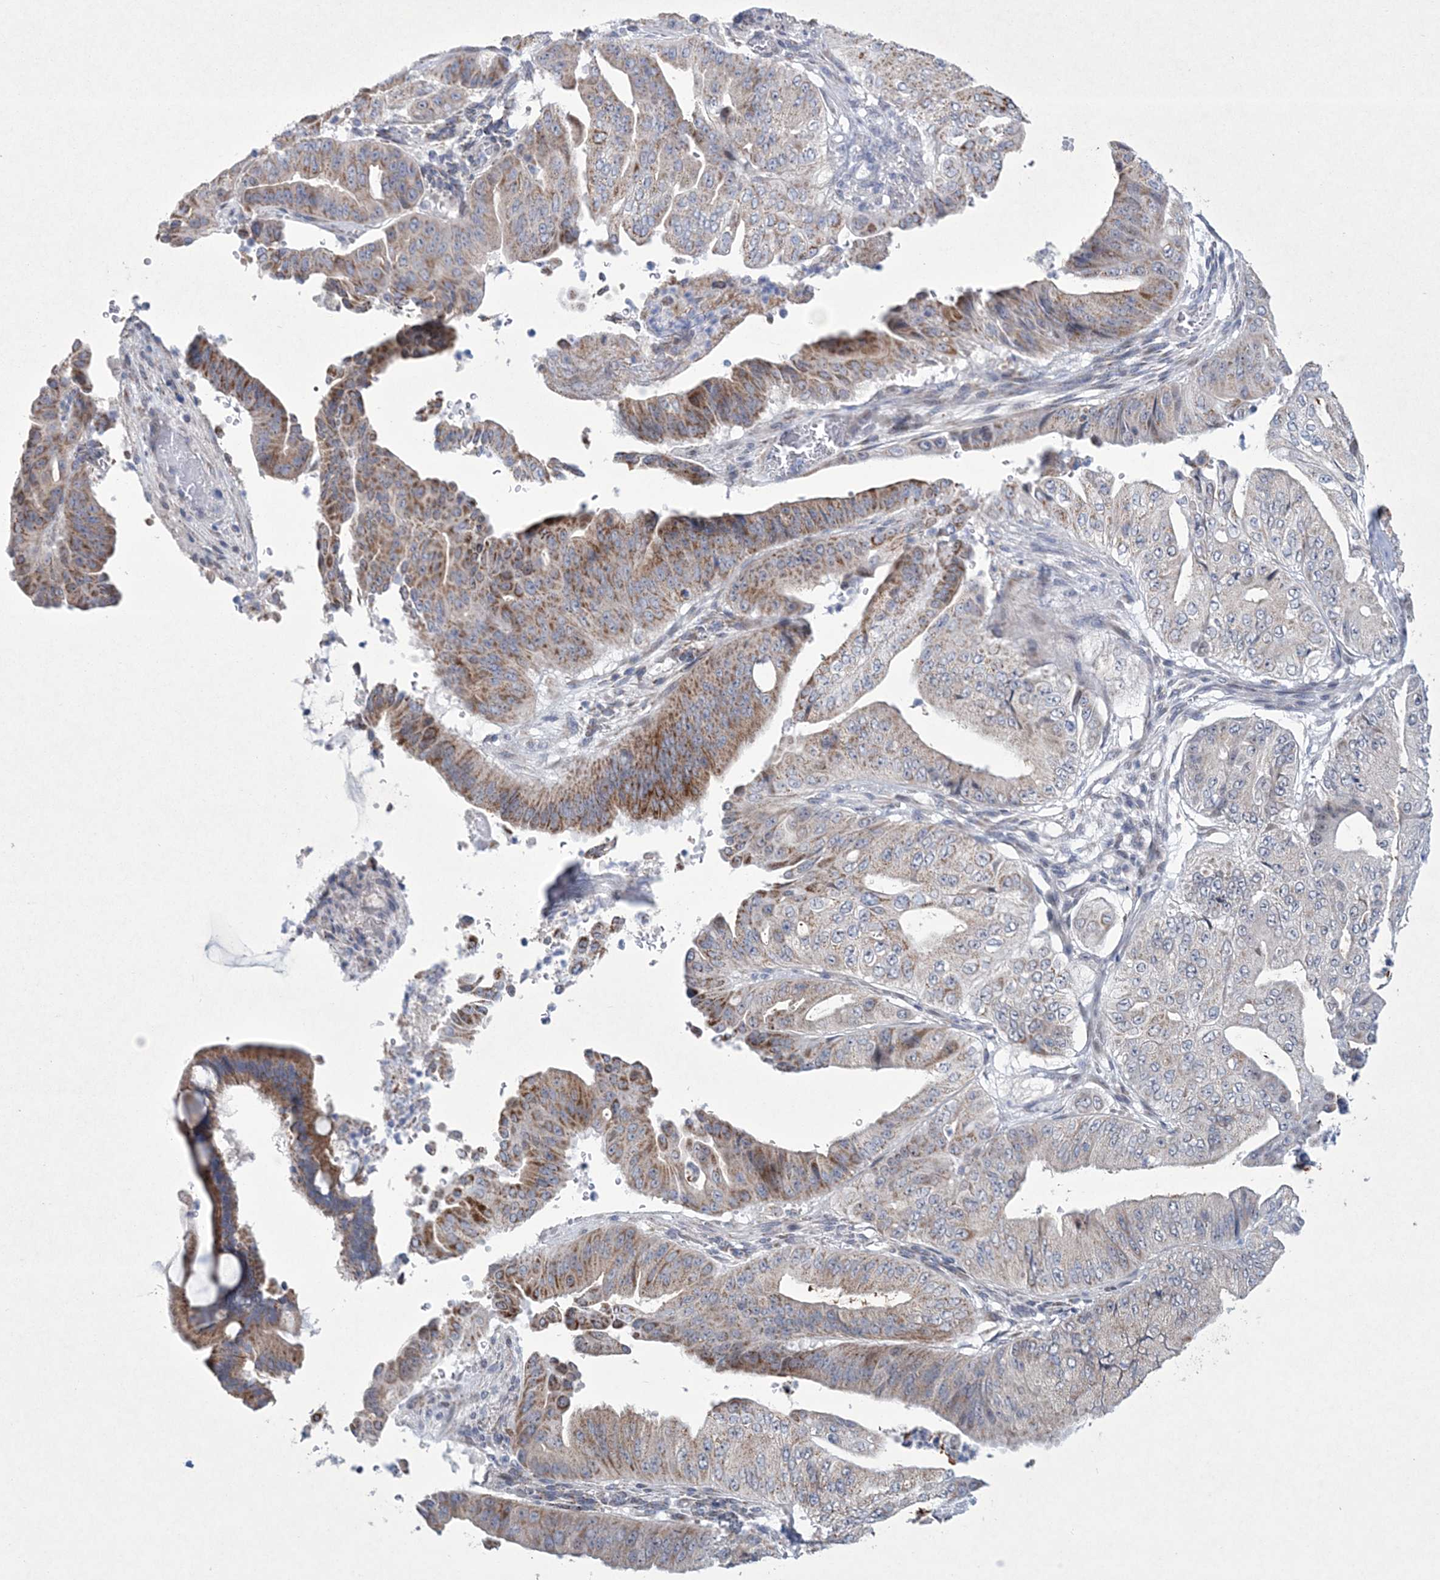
{"staining": {"intensity": "moderate", "quantity": "25%-75%", "location": "cytoplasmic/membranous"}, "tissue": "pancreatic cancer", "cell_type": "Tumor cells", "image_type": "cancer", "snomed": [{"axis": "morphology", "description": "Adenocarcinoma, NOS"}, {"axis": "topography", "description": "Pancreas"}], "caption": "A brown stain labels moderate cytoplasmic/membranous staining of a protein in adenocarcinoma (pancreatic) tumor cells. Nuclei are stained in blue.", "gene": "CES4A", "patient": {"sex": "female", "age": 77}}